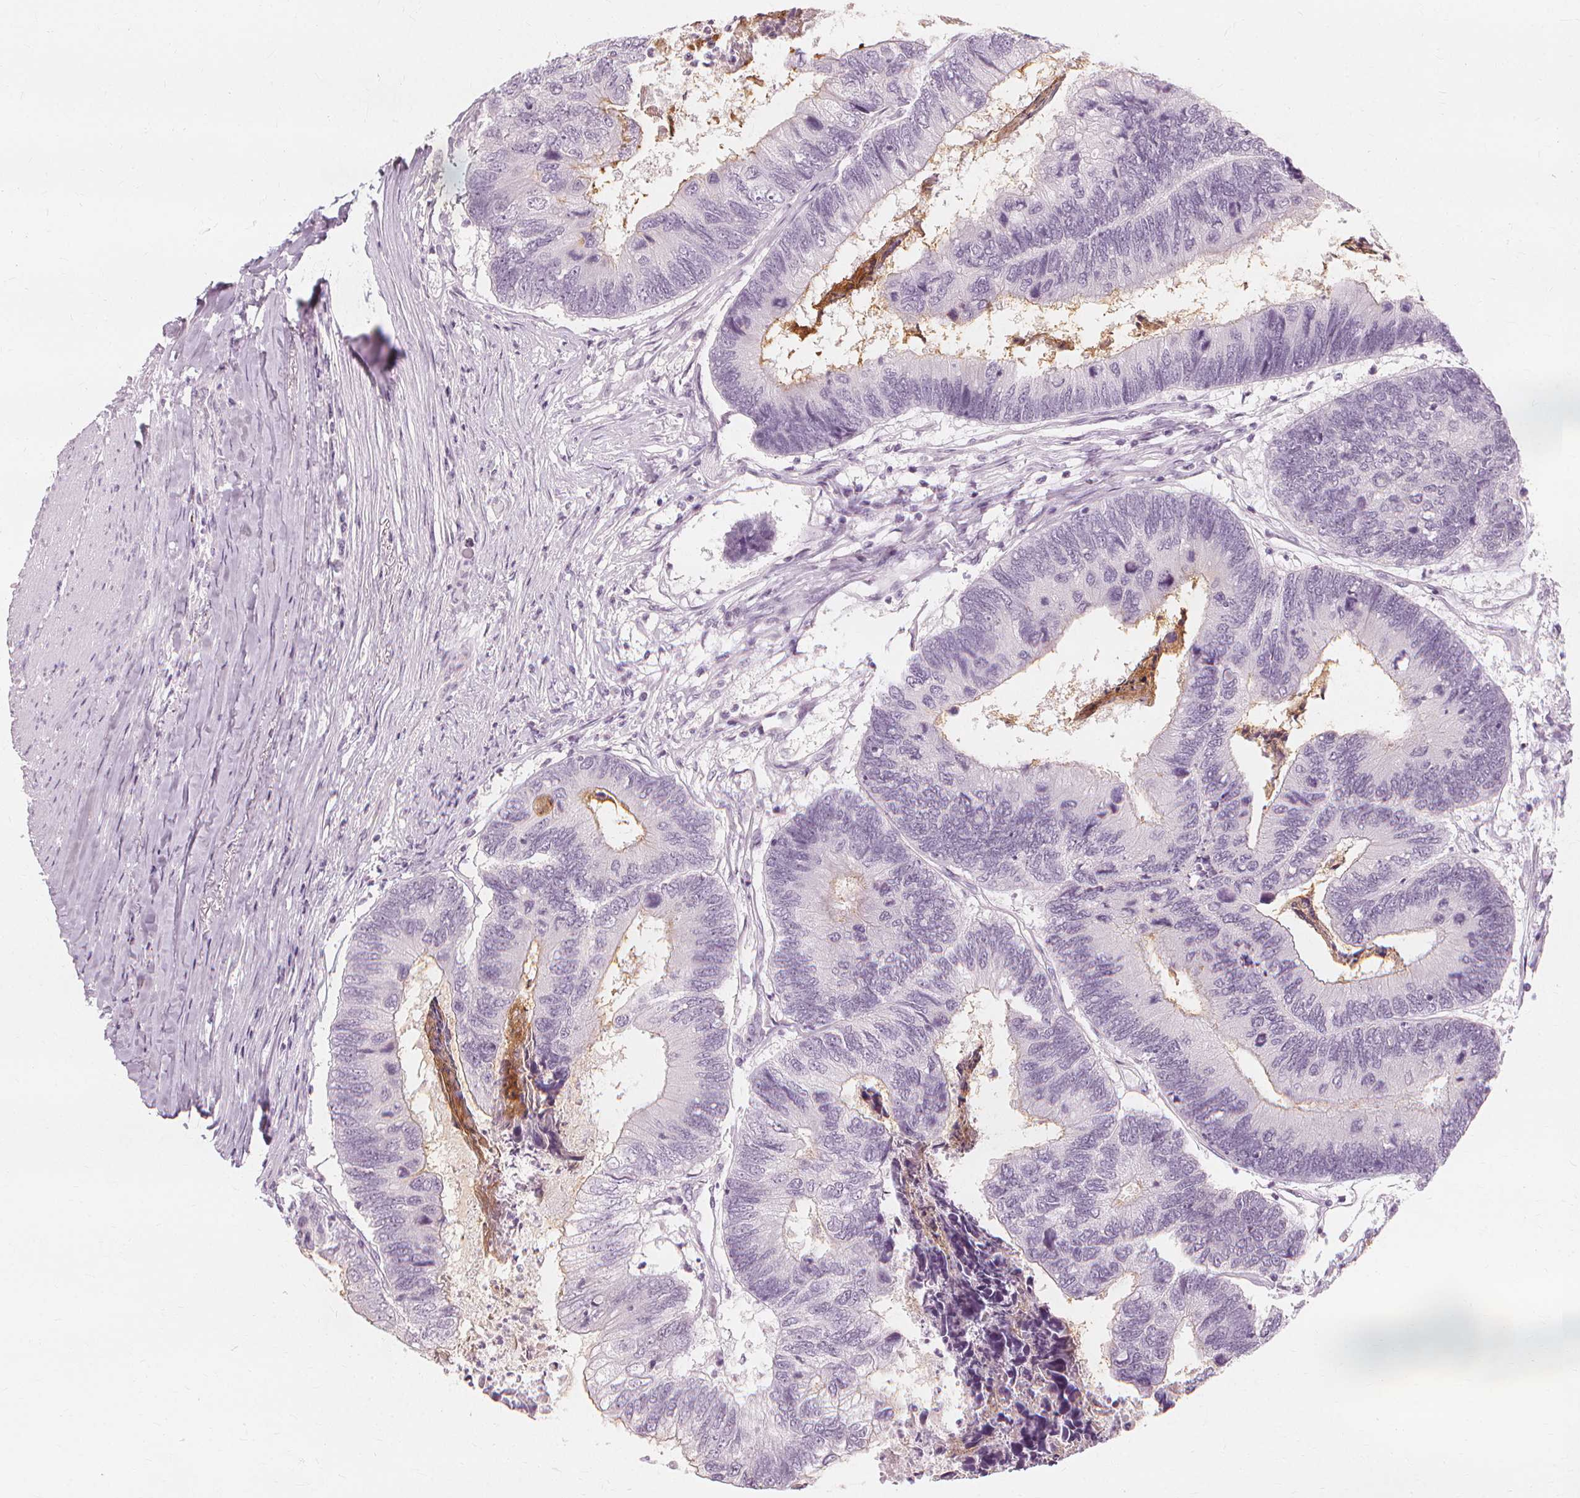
{"staining": {"intensity": "negative", "quantity": "none", "location": "none"}, "tissue": "colorectal cancer", "cell_type": "Tumor cells", "image_type": "cancer", "snomed": [{"axis": "morphology", "description": "Adenocarcinoma, NOS"}, {"axis": "topography", "description": "Colon"}], "caption": "Tumor cells show no significant expression in adenocarcinoma (colorectal).", "gene": "MUC12", "patient": {"sex": "female", "age": 67}}